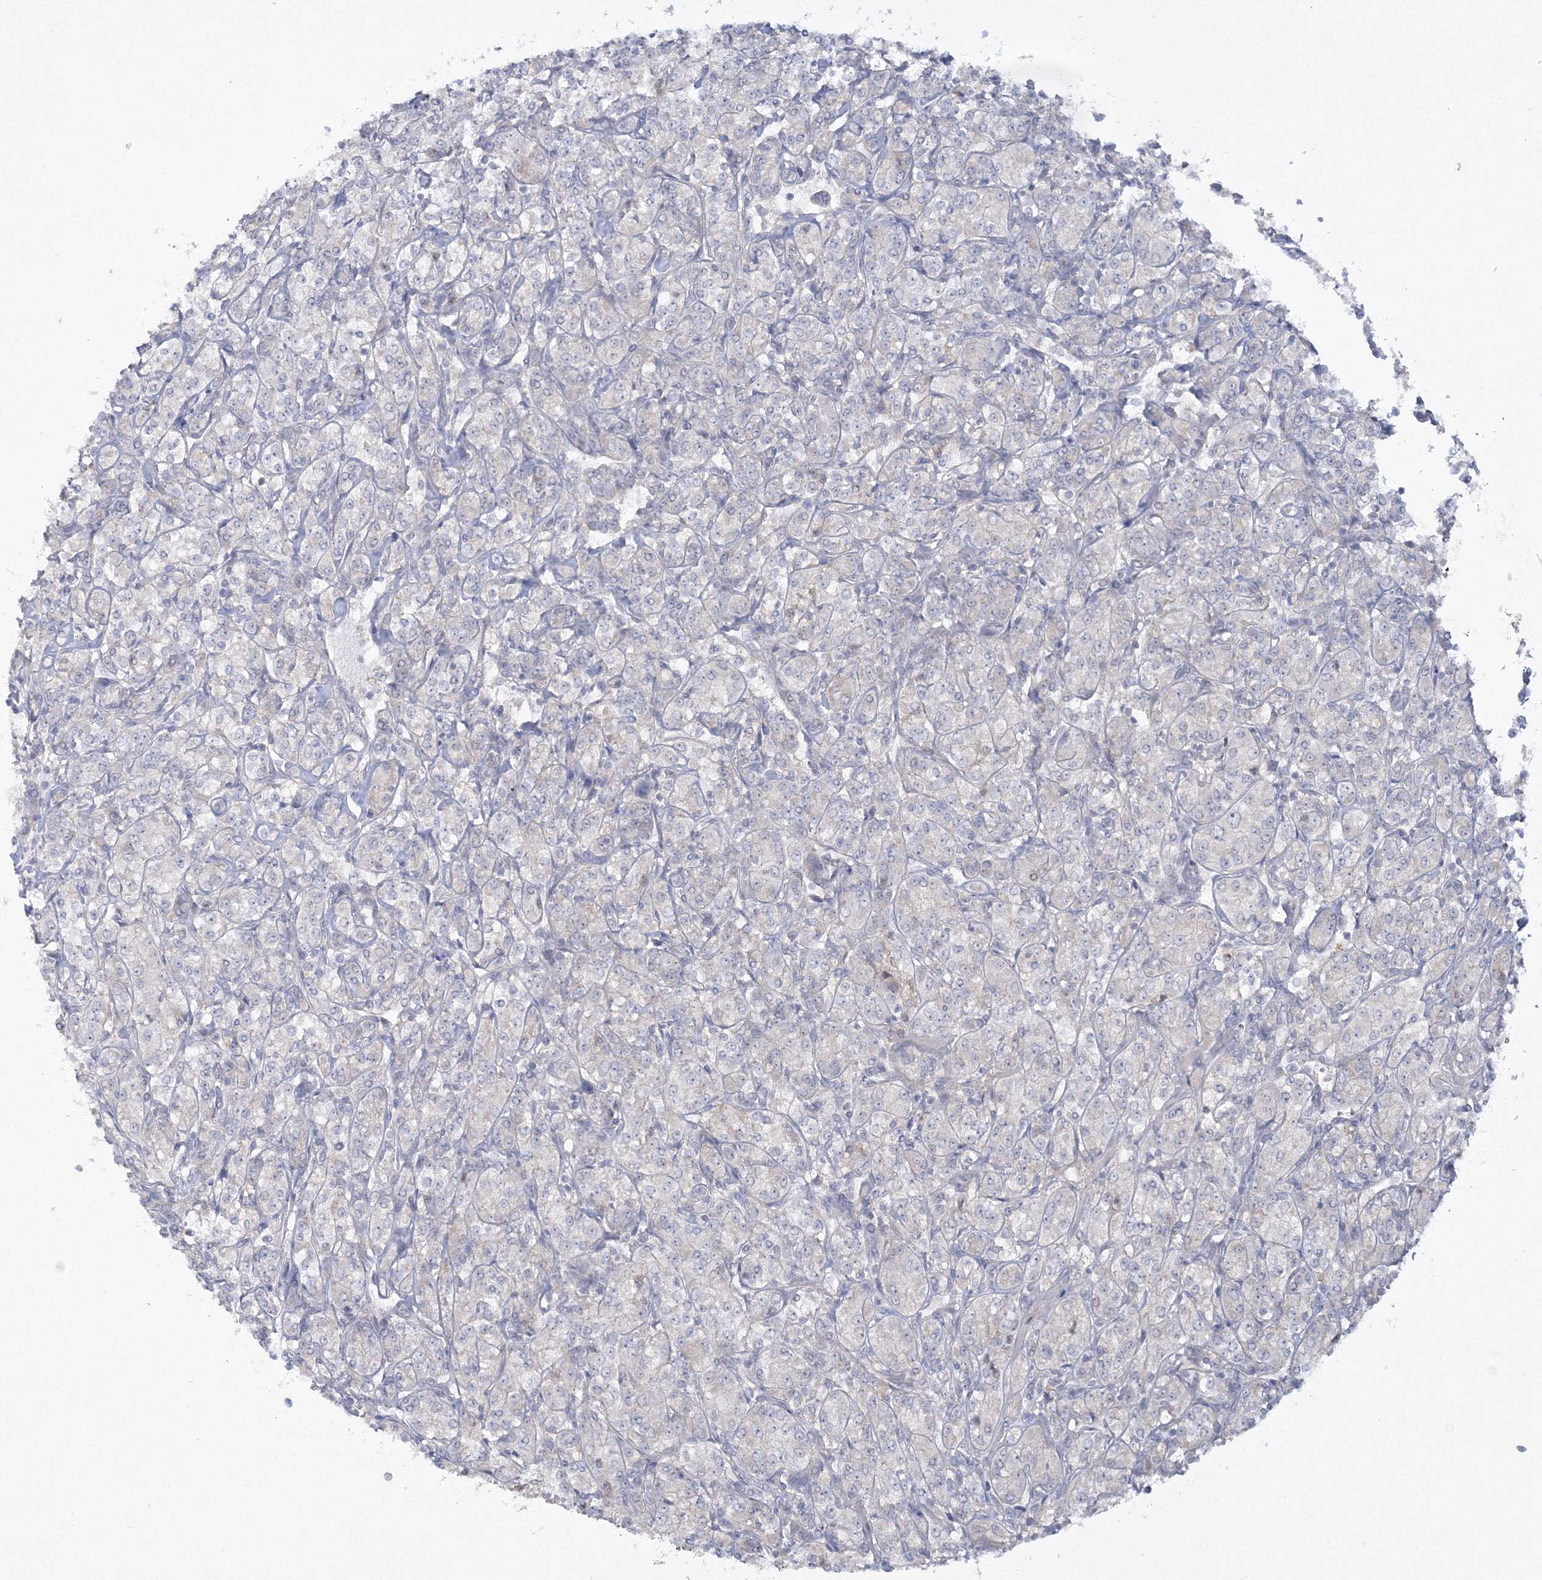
{"staining": {"intensity": "negative", "quantity": "none", "location": "none"}, "tissue": "renal cancer", "cell_type": "Tumor cells", "image_type": "cancer", "snomed": [{"axis": "morphology", "description": "Adenocarcinoma, NOS"}, {"axis": "topography", "description": "Kidney"}], "caption": "There is no significant positivity in tumor cells of renal cancer (adenocarcinoma).", "gene": "IPMK", "patient": {"sex": "male", "age": 77}}